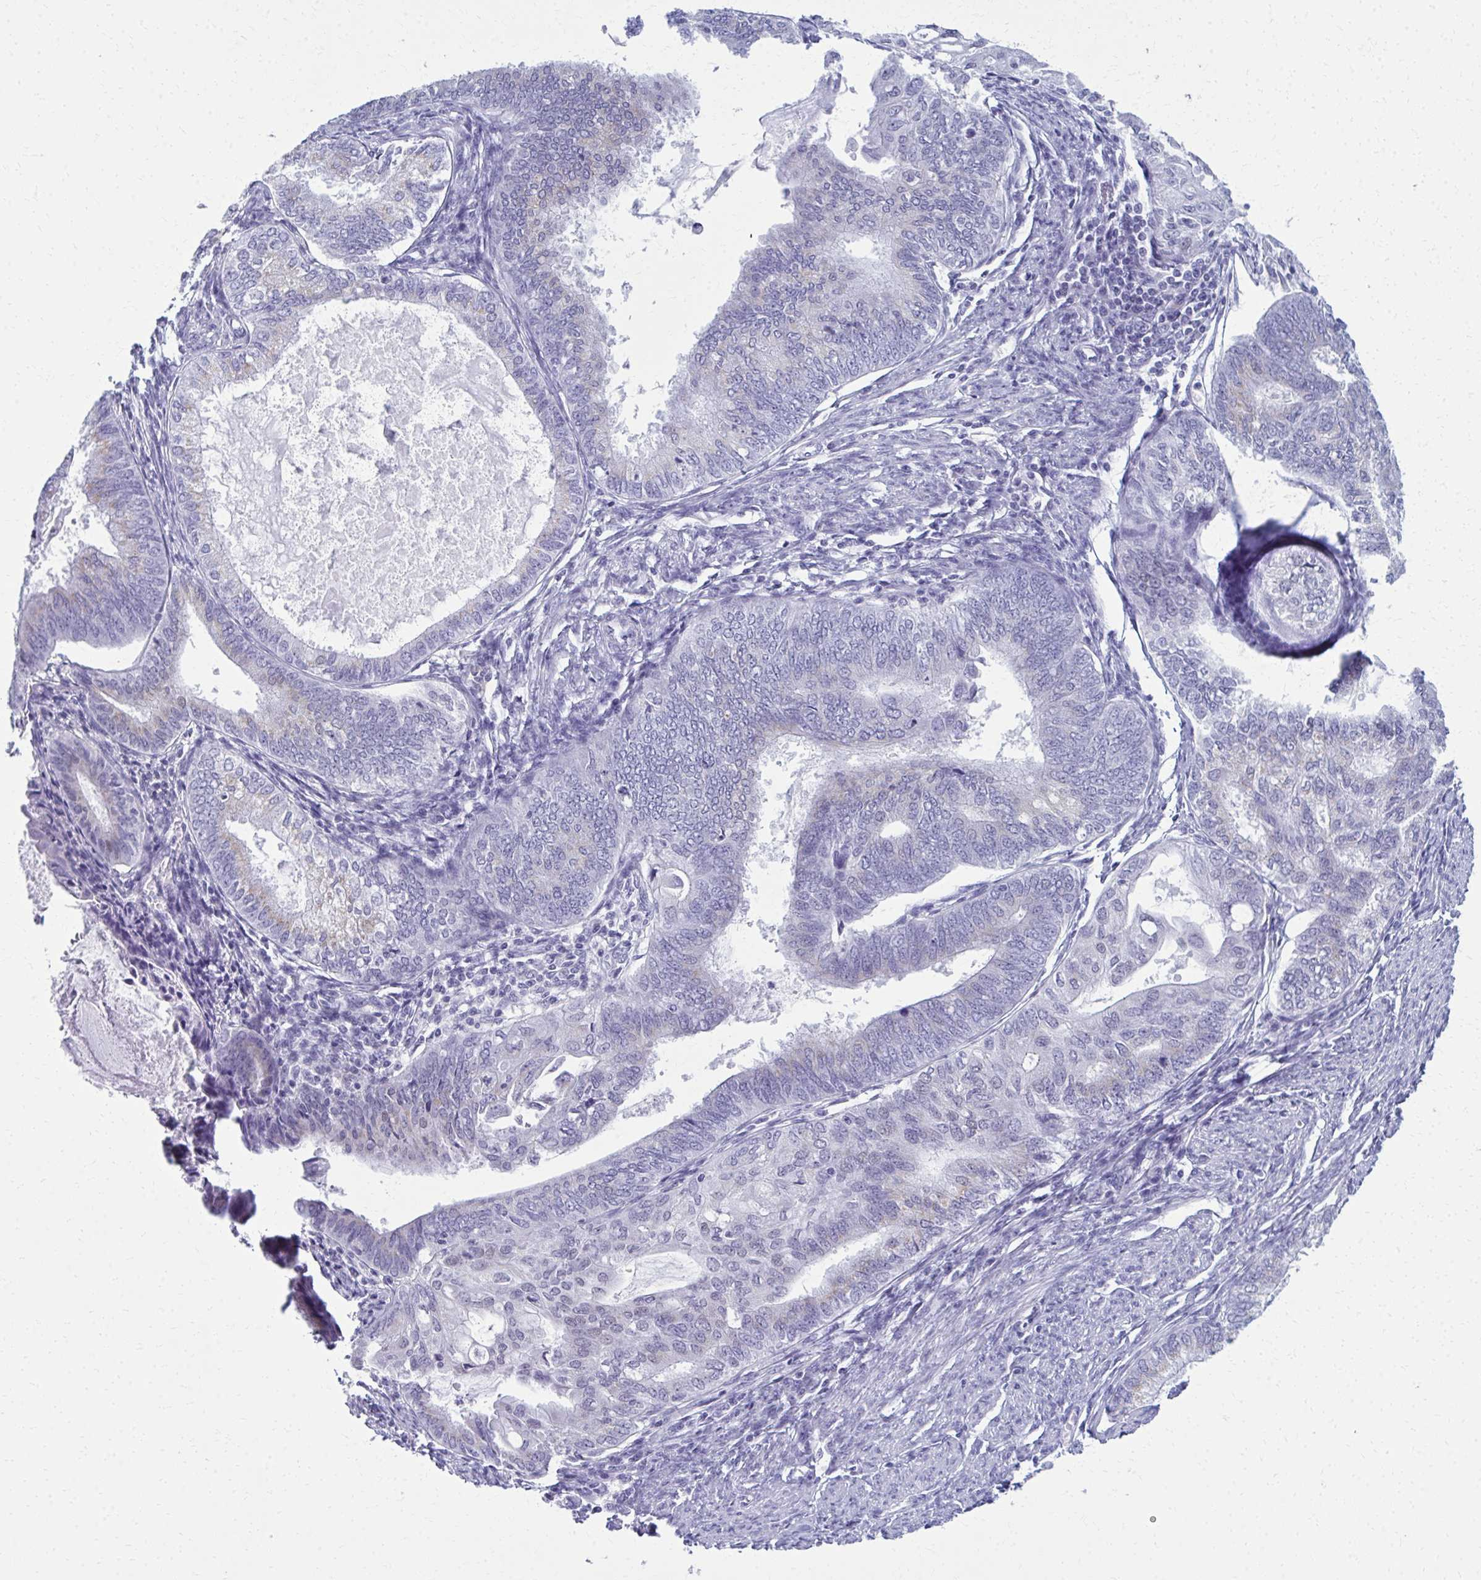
{"staining": {"intensity": "negative", "quantity": "none", "location": "none"}, "tissue": "endometrial cancer", "cell_type": "Tumor cells", "image_type": "cancer", "snomed": [{"axis": "morphology", "description": "Adenocarcinoma, NOS"}, {"axis": "topography", "description": "Endometrium"}], "caption": "Immunohistochemistry image of neoplastic tissue: endometrial cancer stained with DAB displays no significant protein positivity in tumor cells. (Immunohistochemistry, brightfield microscopy, high magnification).", "gene": "SCLY", "patient": {"sex": "female", "age": 86}}